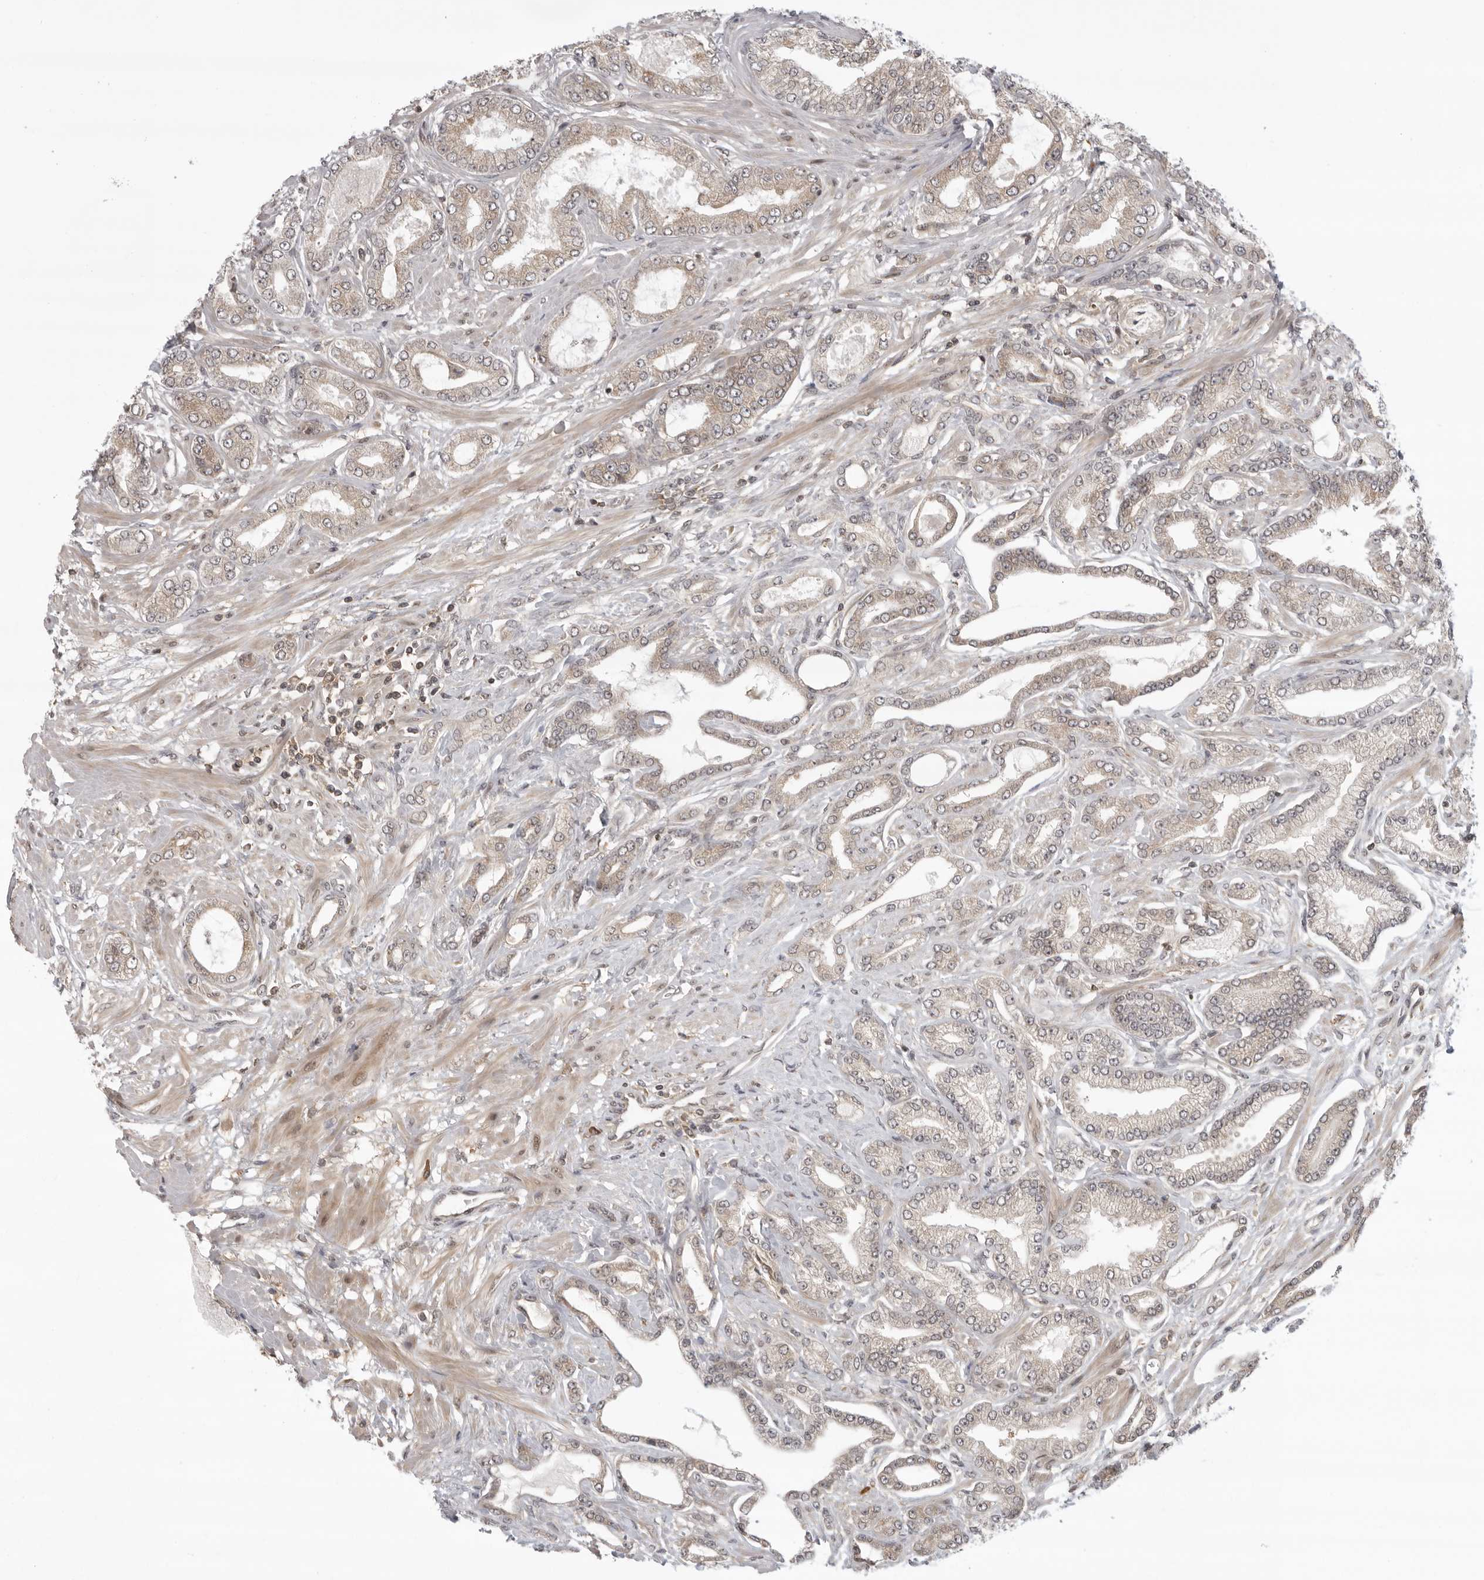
{"staining": {"intensity": "weak", "quantity": "25%-75%", "location": "cytoplasmic/membranous"}, "tissue": "prostate cancer", "cell_type": "Tumor cells", "image_type": "cancer", "snomed": [{"axis": "morphology", "description": "Adenocarcinoma, Low grade"}, {"axis": "topography", "description": "Prostate"}], "caption": "Immunohistochemistry photomicrograph of neoplastic tissue: prostate low-grade adenocarcinoma stained using IHC demonstrates low levels of weak protein expression localized specifically in the cytoplasmic/membranous of tumor cells, appearing as a cytoplasmic/membranous brown color.", "gene": "PRRC2A", "patient": {"sex": "male", "age": 63}}